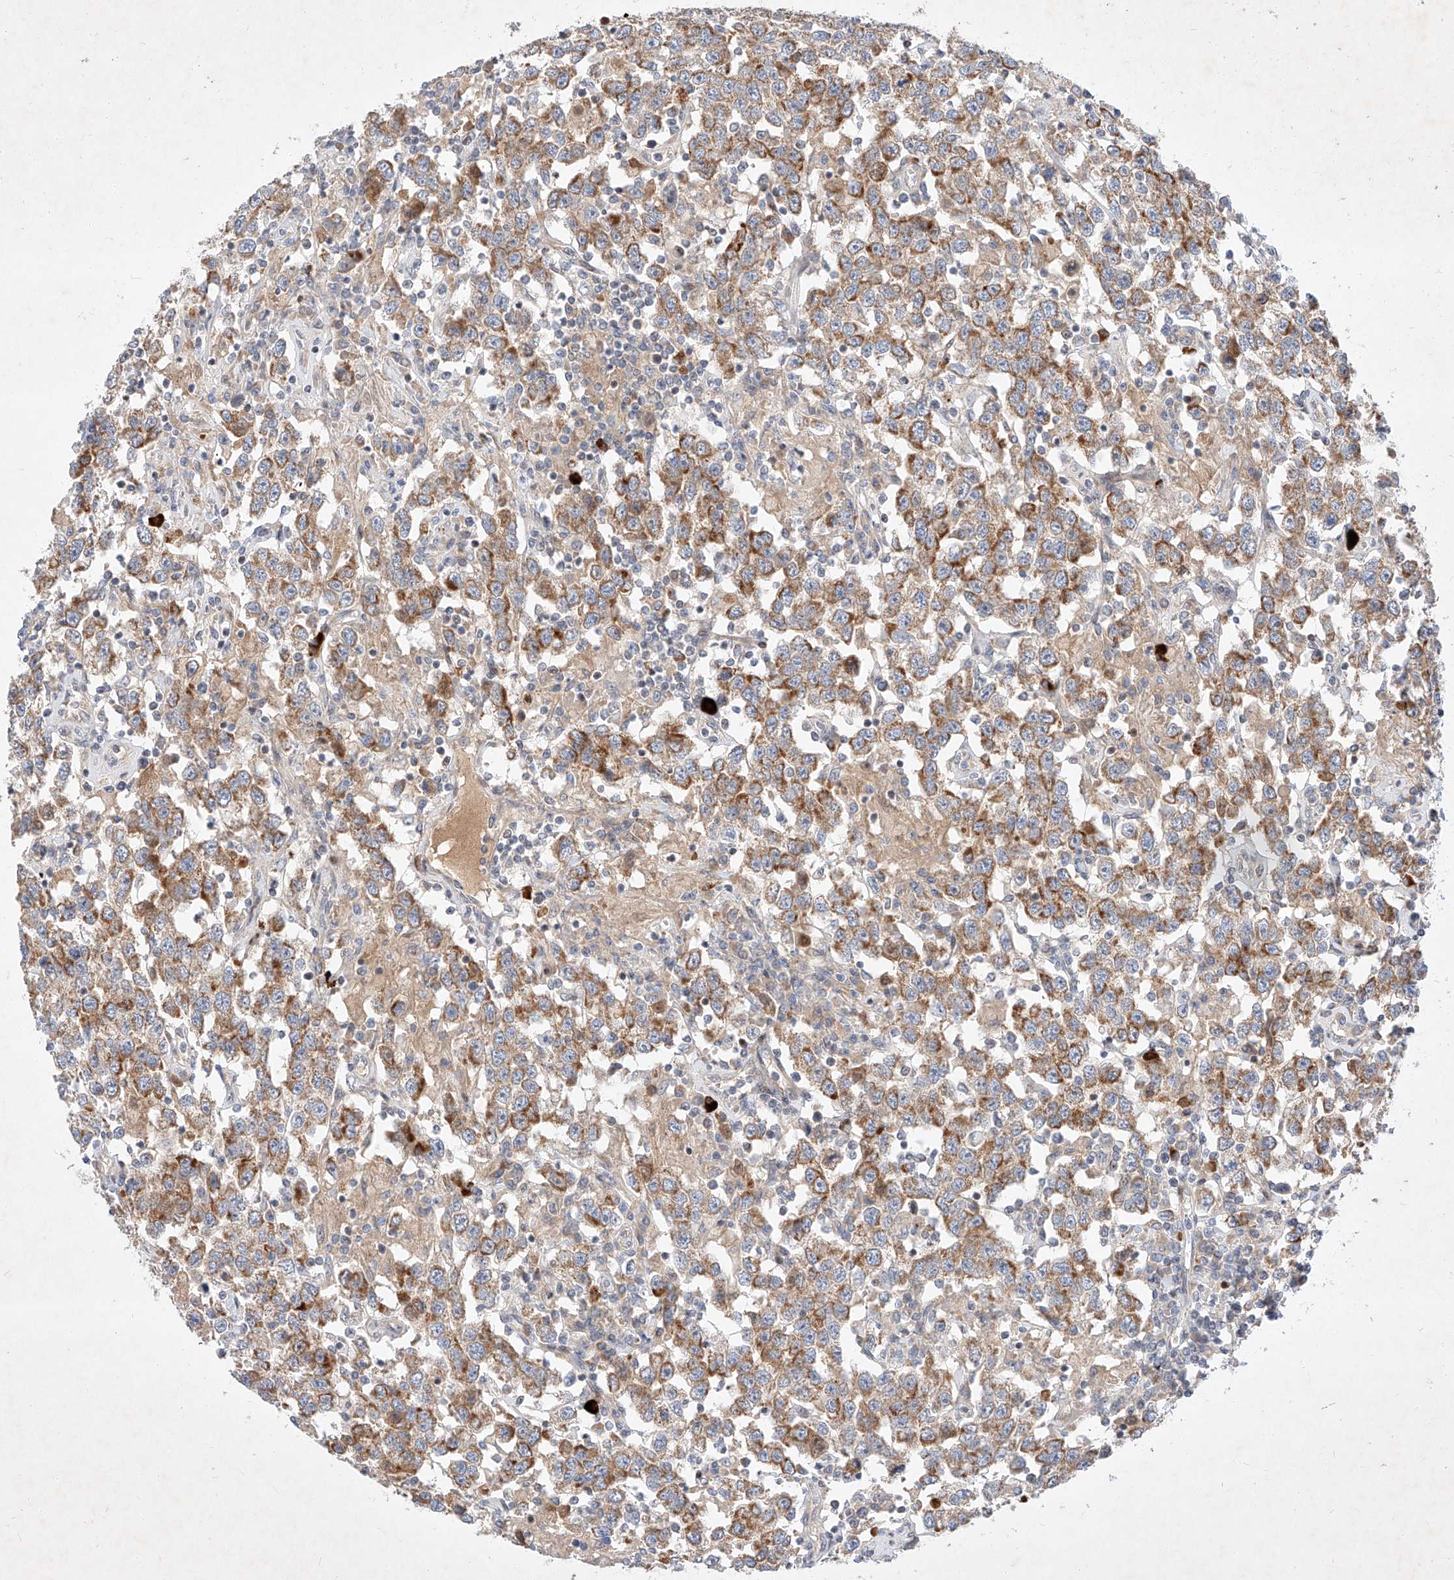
{"staining": {"intensity": "moderate", "quantity": ">75%", "location": "cytoplasmic/membranous"}, "tissue": "testis cancer", "cell_type": "Tumor cells", "image_type": "cancer", "snomed": [{"axis": "morphology", "description": "Seminoma, NOS"}, {"axis": "topography", "description": "Testis"}], "caption": "Human testis cancer (seminoma) stained with a protein marker reveals moderate staining in tumor cells.", "gene": "OSGEPL1", "patient": {"sex": "male", "age": 41}}